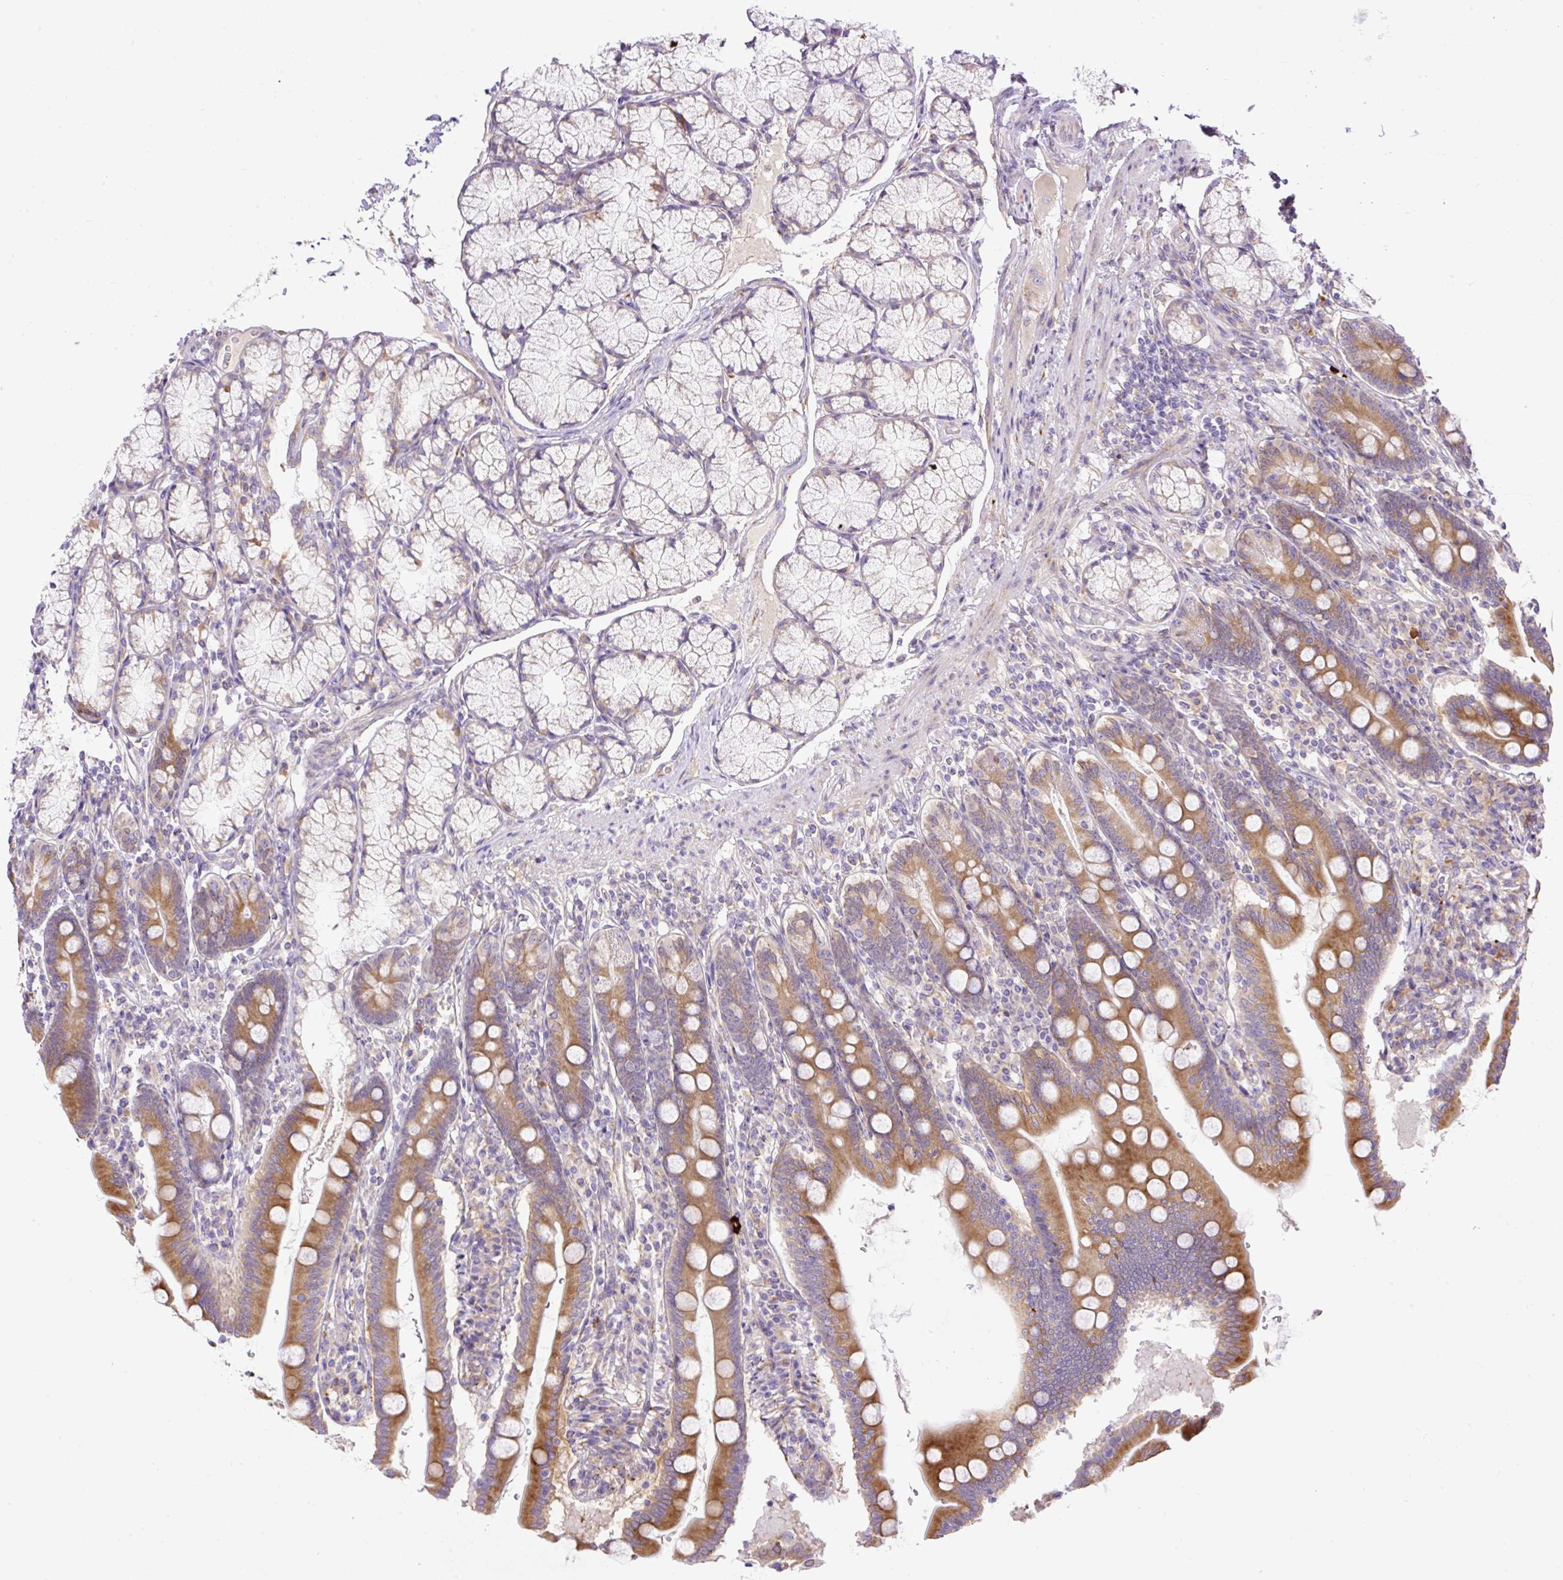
{"staining": {"intensity": "strong", "quantity": ">75%", "location": "cytoplasmic/membranous"}, "tissue": "duodenum", "cell_type": "Glandular cells", "image_type": "normal", "snomed": [{"axis": "morphology", "description": "Normal tissue, NOS"}, {"axis": "topography", "description": "Duodenum"}], "caption": "Human duodenum stained for a protein (brown) exhibits strong cytoplasmic/membranous positive positivity in about >75% of glandular cells.", "gene": "POFUT1", "patient": {"sex": "female", "age": 67}}